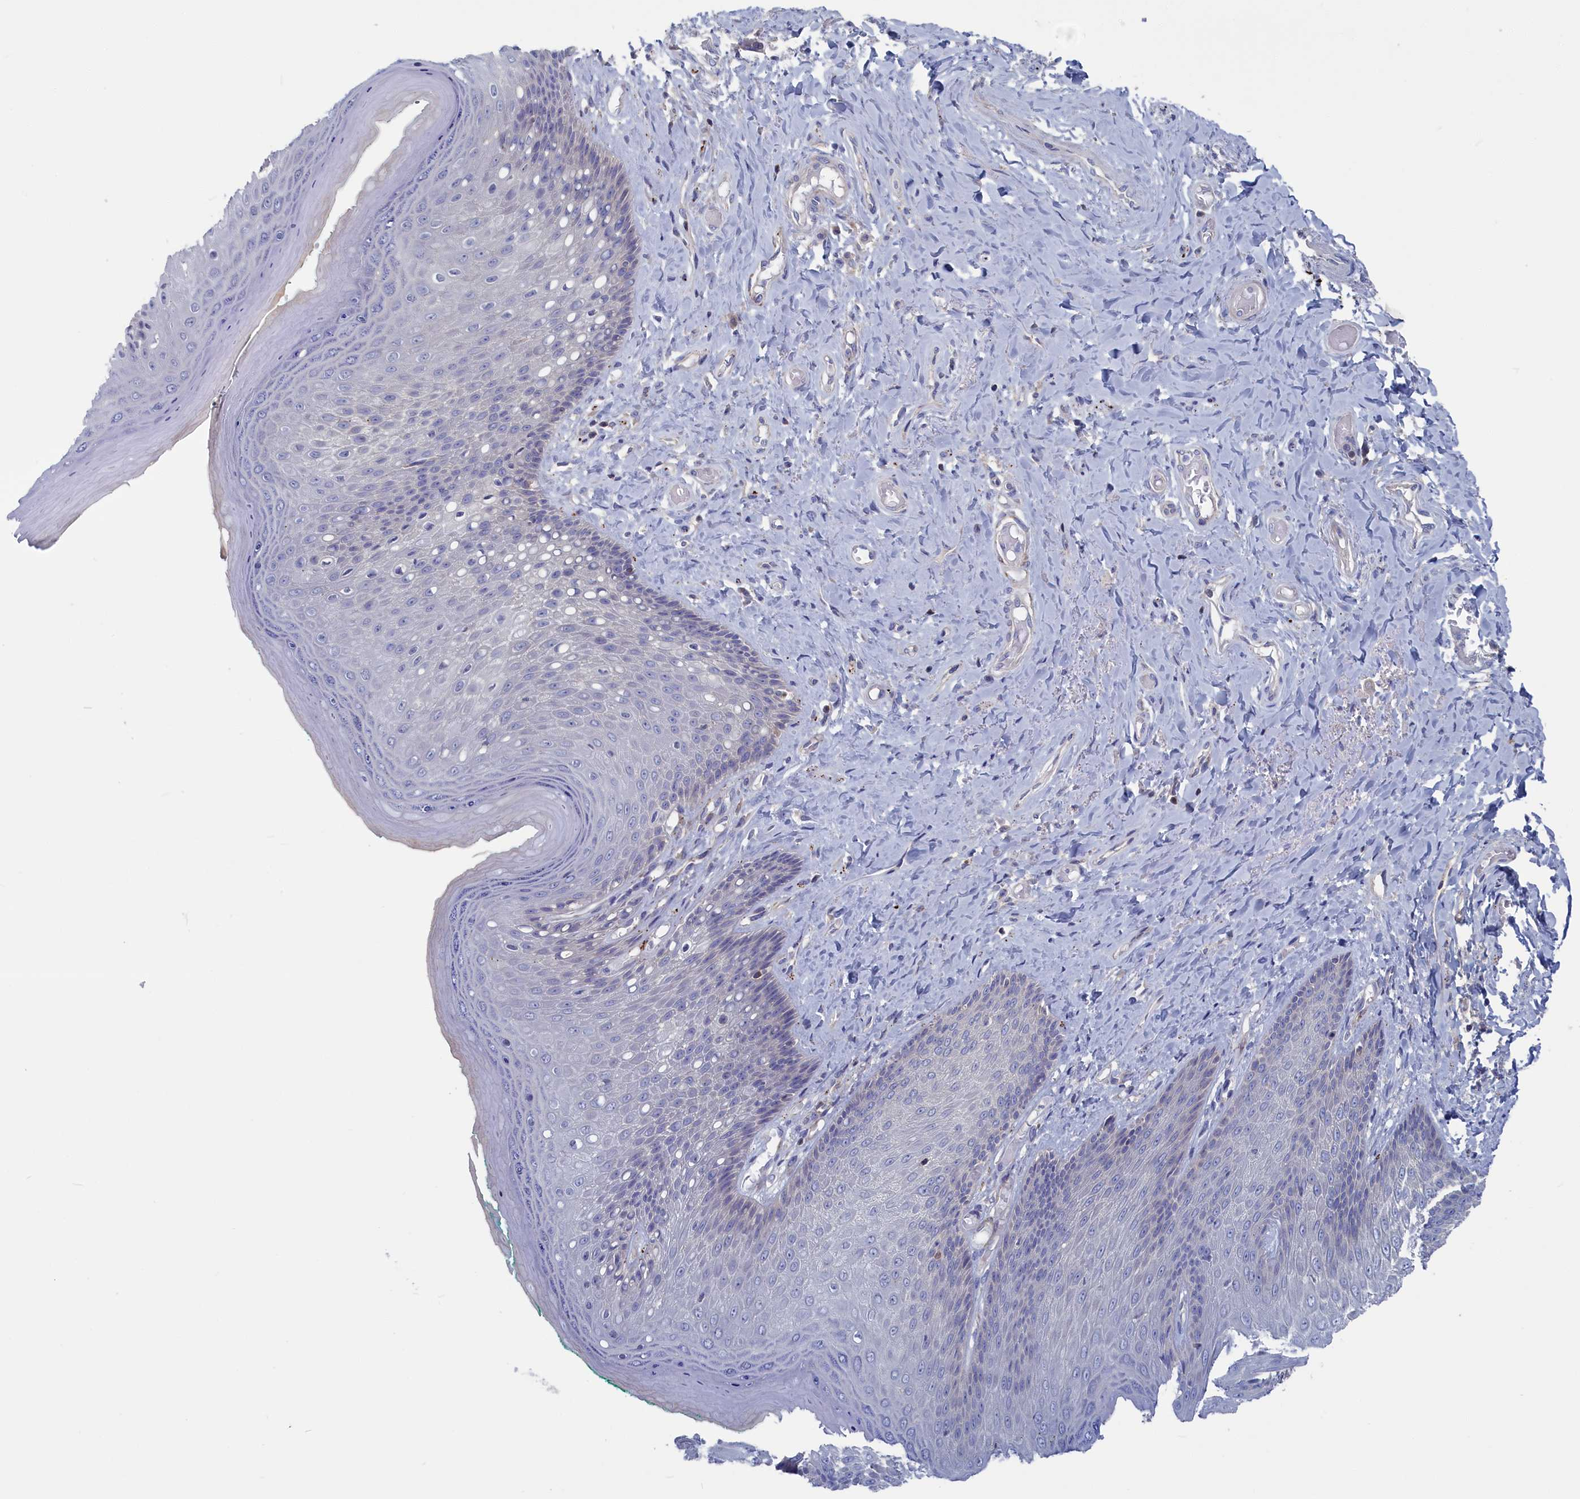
{"staining": {"intensity": "negative", "quantity": "none", "location": "none"}, "tissue": "skin", "cell_type": "Epidermal cells", "image_type": "normal", "snomed": [{"axis": "morphology", "description": "Normal tissue, NOS"}, {"axis": "topography", "description": "Anal"}], "caption": "High magnification brightfield microscopy of normal skin stained with DAB (brown) and counterstained with hematoxylin (blue): epidermal cells show no significant expression. (DAB immunohistochemistry visualized using brightfield microscopy, high magnification).", "gene": "CEND1", "patient": {"sex": "male", "age": 78}}